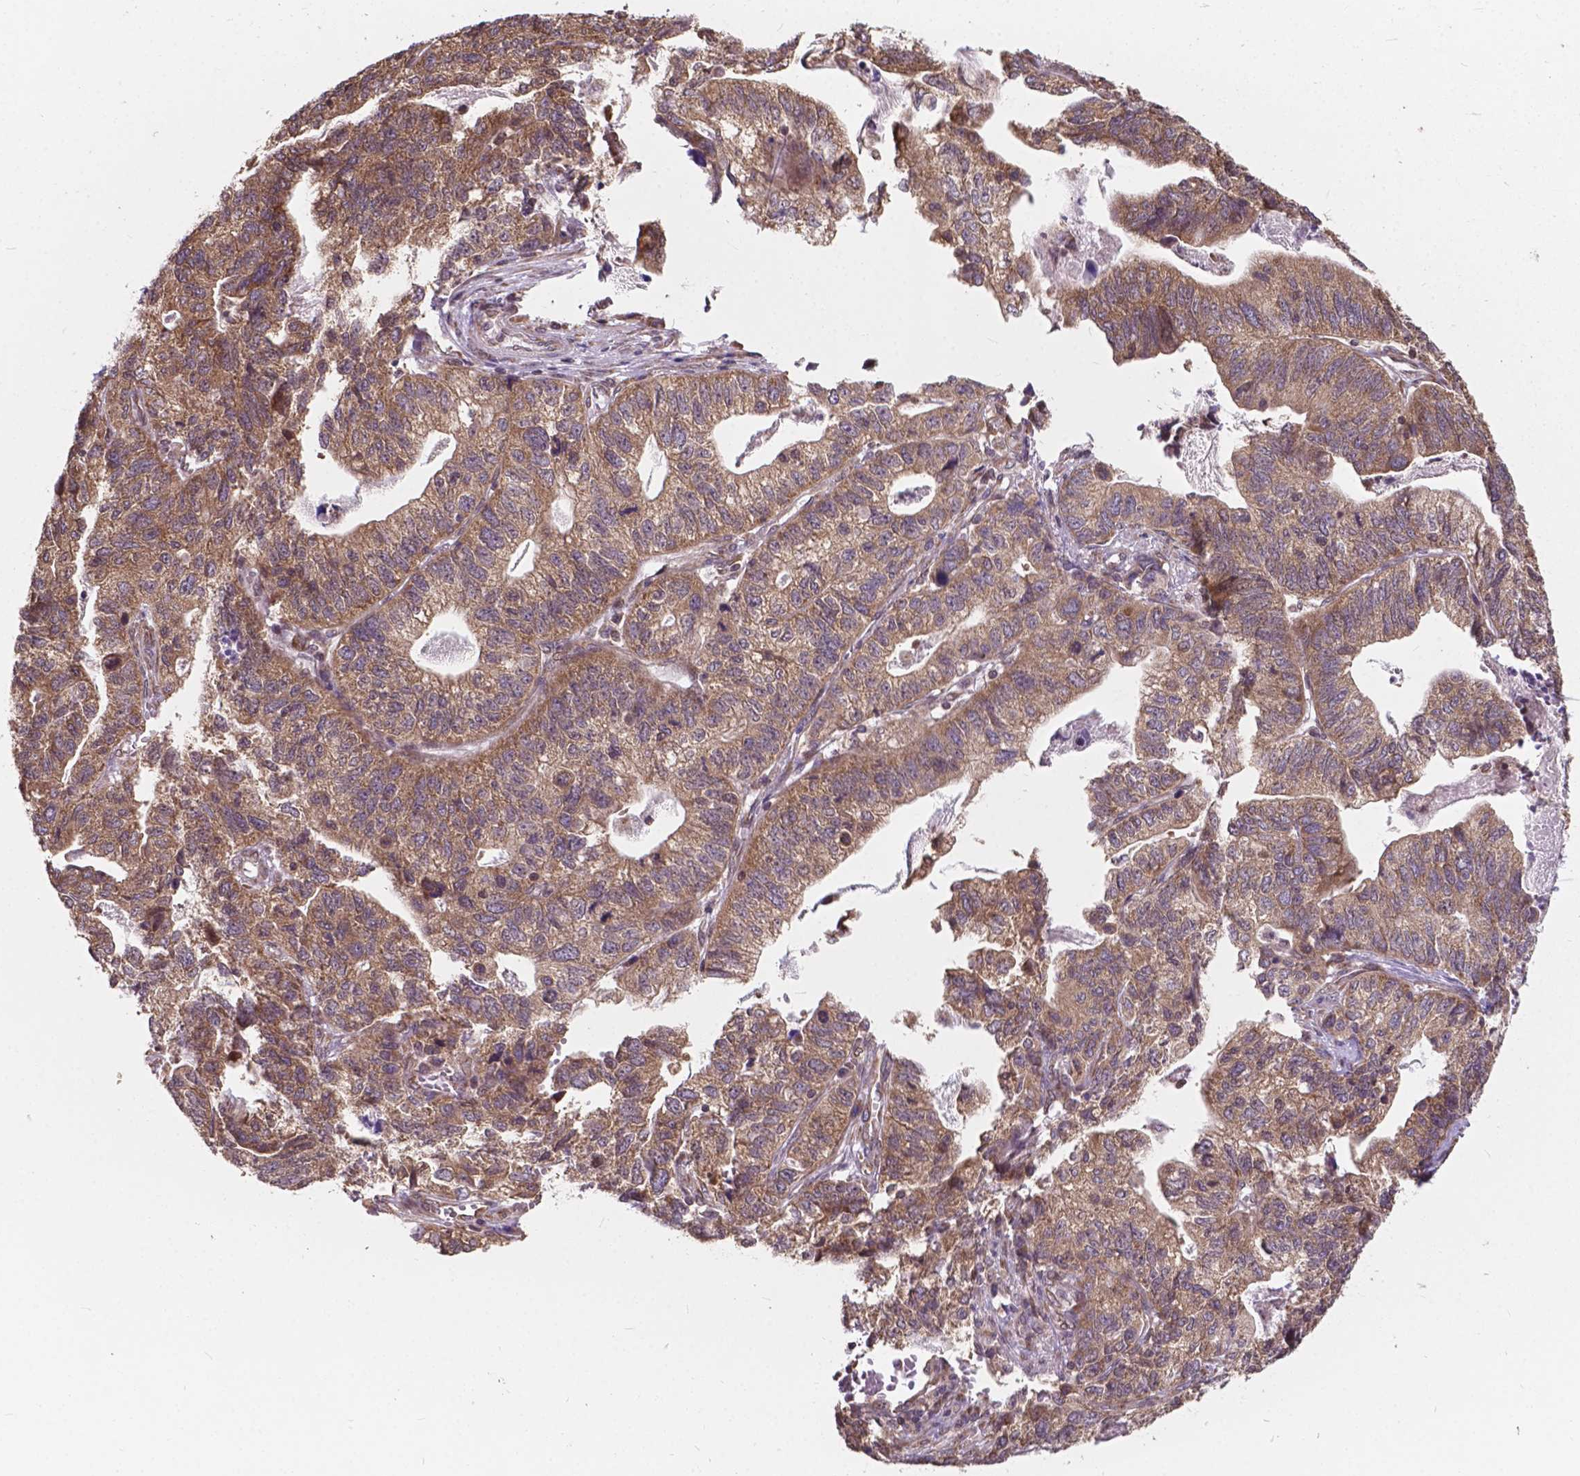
{"staining": {"intensity": "weak", "quantity": ">75%", "location": "cytoplasmic/membranous"}, "tissue": "stomach cancer", "cell_type": "Tumor cells", "image_type": "cancer", "snomed": [{"axis": "morphology", "description": "Adenocarcinoma, NOS"}, {"axis": "topography", "description": "Stomach, upper"}], "caption": "This image demonstrates immunohistochemistry (IHC) staining of human adenocarcinoma (stomach), with low weak cytoplasmic/membranous expression in about >75% of tumor cells.", "gene": "MRPL33", "patient": {"sex": "female", "age": 67}}